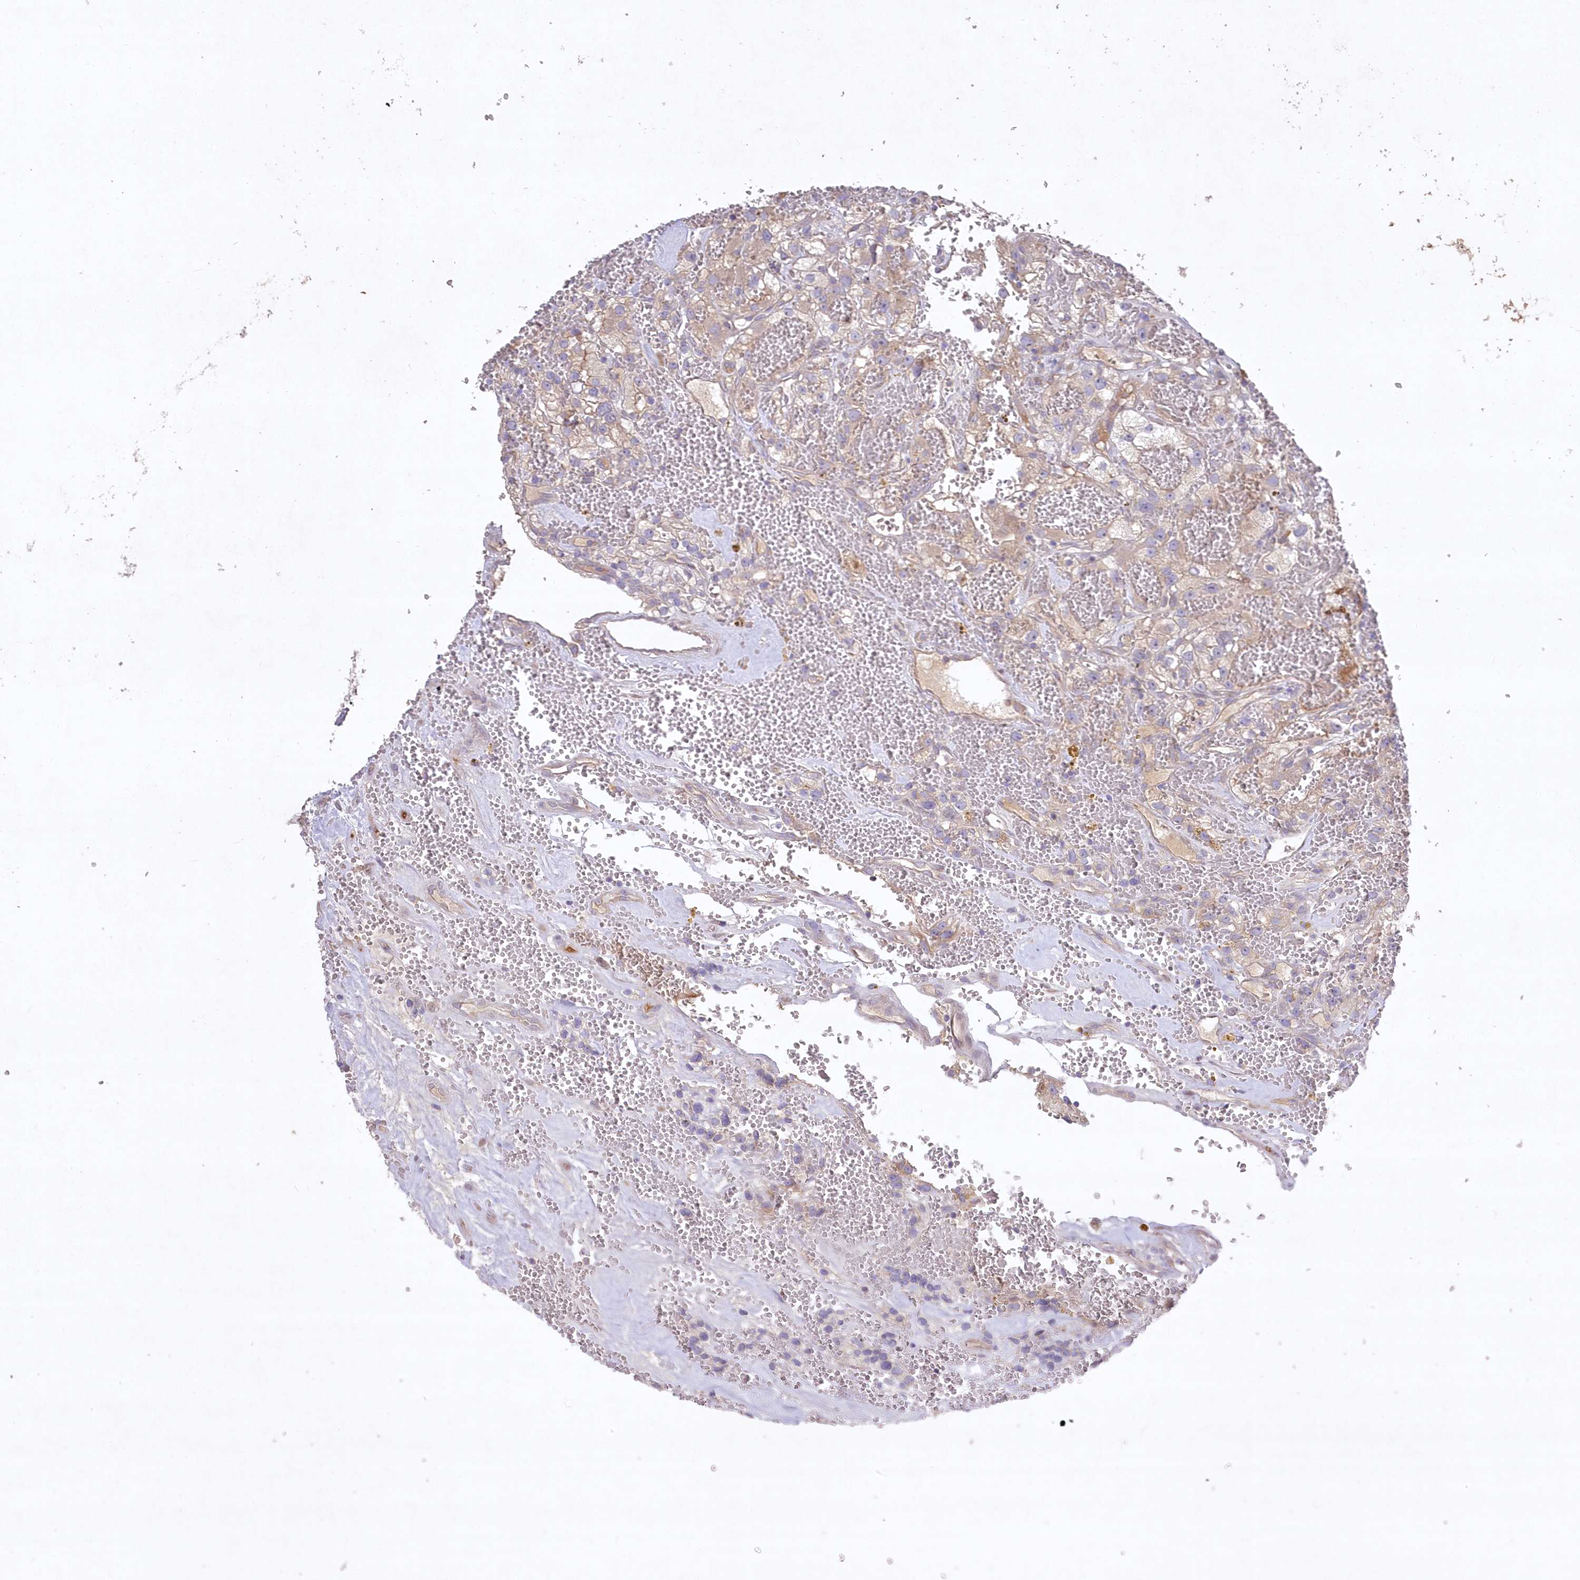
{"staining": {"intensity": "weak", "quantity": "<25%", "location": "cytoplasmic/membranous"}, "tissue": "renal cancer", "cell_type": "Tumor cells", "image_type": "cancer", "snomed": [{"axis": "morphology", "description": "Adenocarcinoma, NOS"}, {"axis": "topography", "description": "Kidney"}], "caption": "The immunohistochemistry (IHC) image has no significant expression in tumor cells of renal adenocarcinoma tissue.", "gene": "WBP1L", "patient": {"sex": "female", "age": 57}}